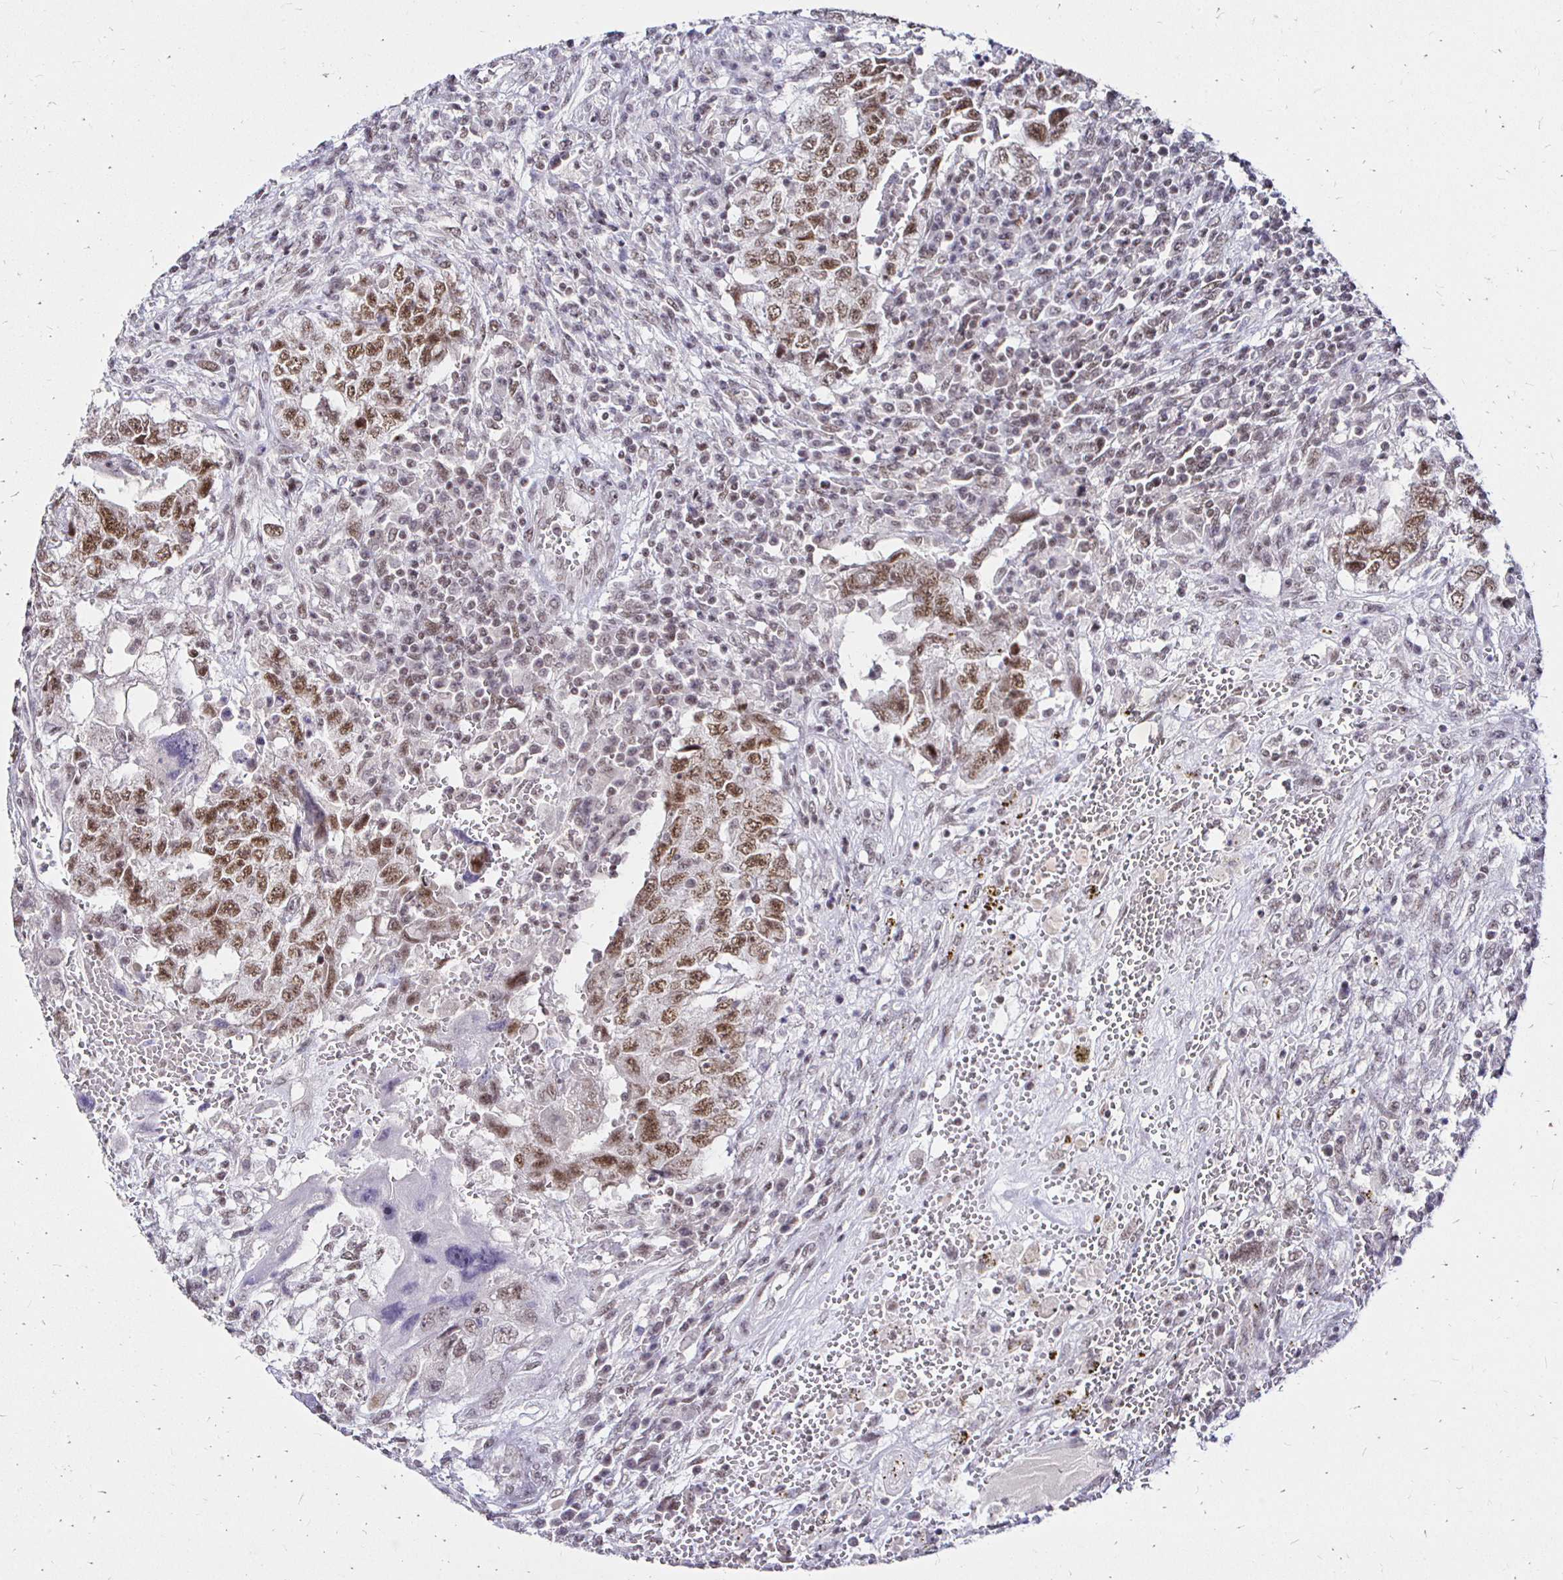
{"staining": {"intensity": "moderate", "quantity": ">75%", "location": "nuclear"}, "tissue": "testis cancer", "cell_type": "Tumor cells", "image_type": "cancer", "snomed": [{"axis": "morphology", "description": "Carcinoma, Embryonal, NOS"}, {"axis": "topography", "description": "Testis"}], "caption": "A brown stain highlights moderate nuclear expression of a protein in testis cancer (embryonal carcinoma) tumor cells.", "gene": "SIN3A", "patient": {"sex": "male", "age": 26}}